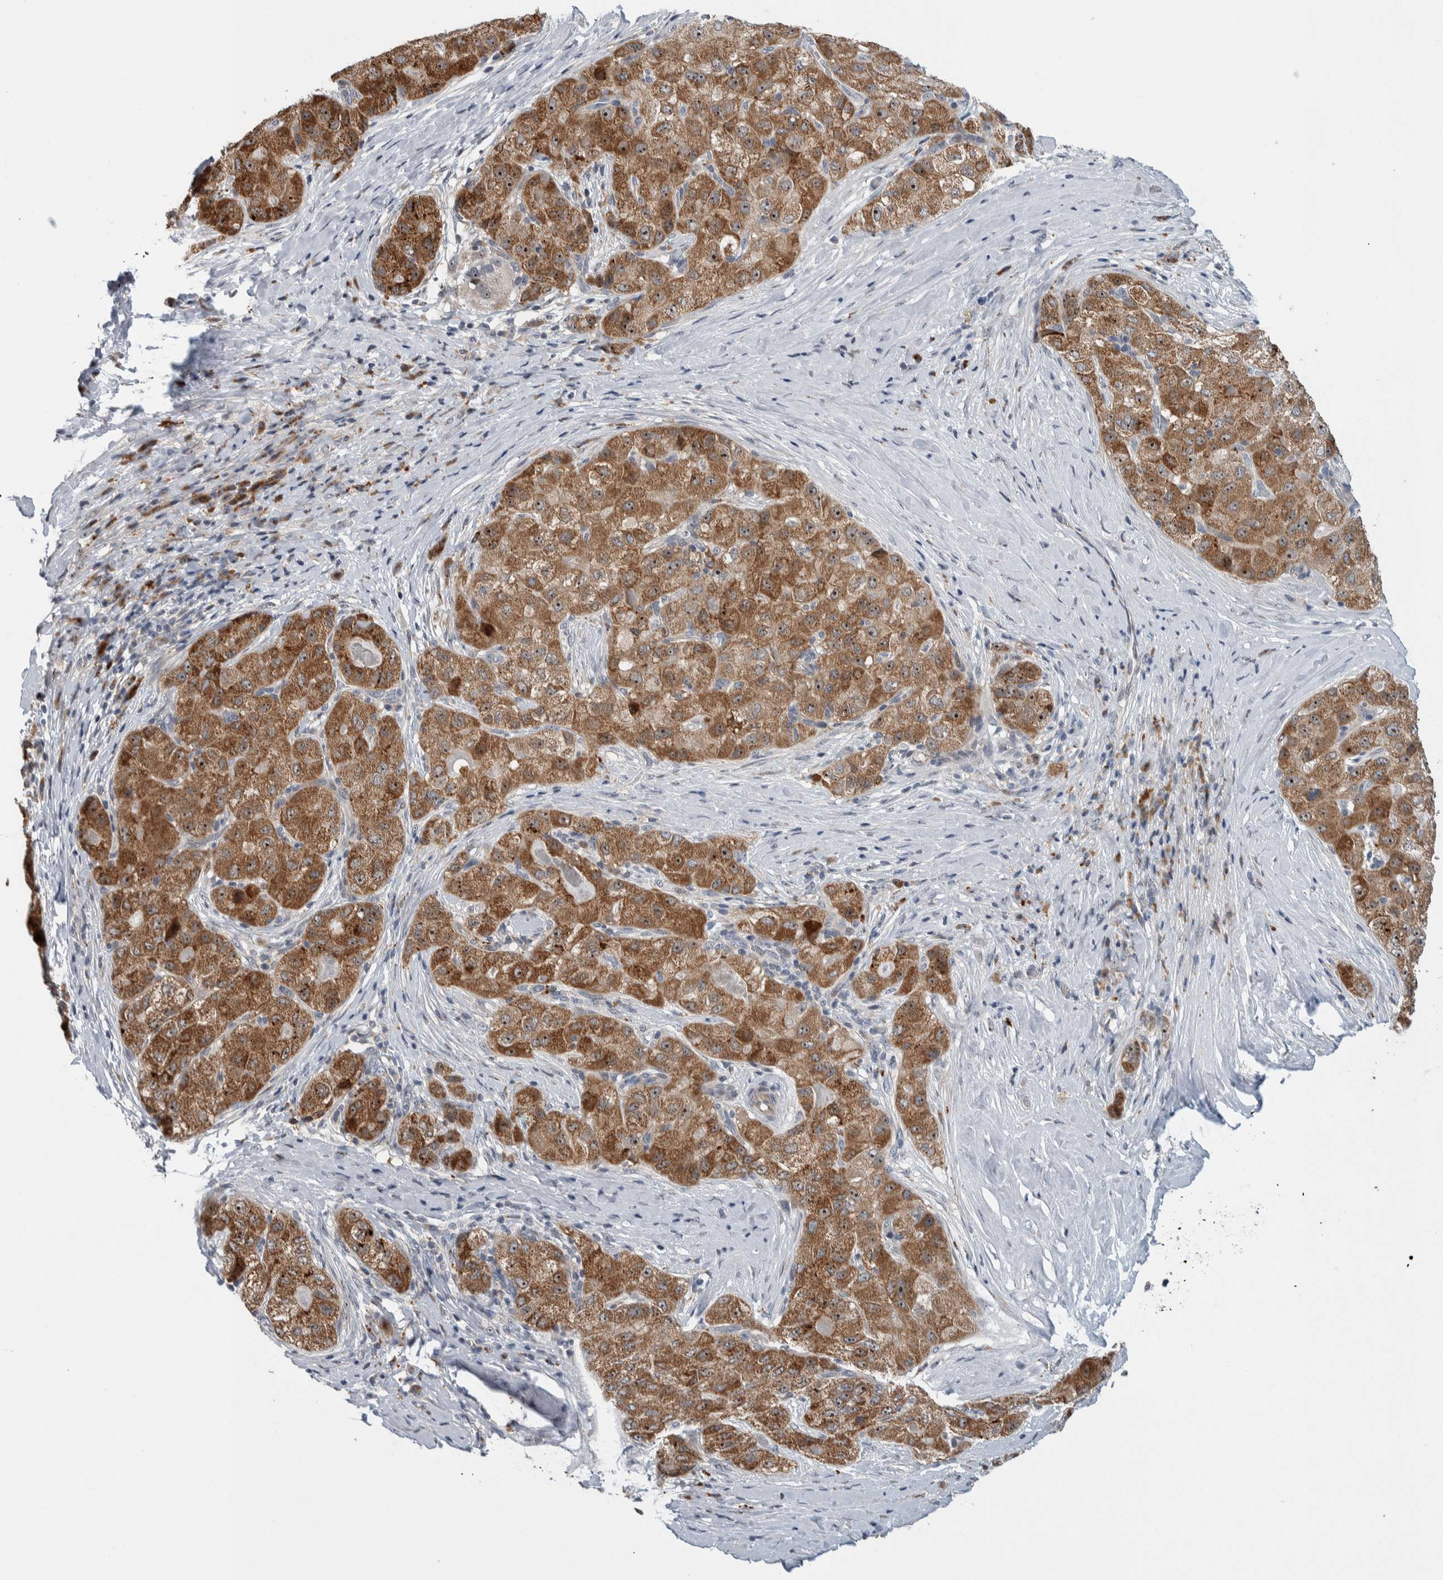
{"staining": {"intensity": "moderate", "quantity": ">75%", "location": "cytoplasmic/membranous,nuclear"}, "tissue": "liver cancer", "cell_type": "Tumor cells", "image_type": "cancer", "snomed": [{"axis": "morphology", "description": "Carcinoma, Hepatocellular, NOS"}, {"axis": "topography", "description": "Liver"}], "caption": "This image demonstrates immunohistochemistry (IHC) staining of human liver hepatocellular carcinoma, with medium moderate cytoplasmic/membranous and nuclear staining in approximately >75% of tumor cells.", "gene": "PRRG4", "patient": {"sex": "male", "age": 80}}